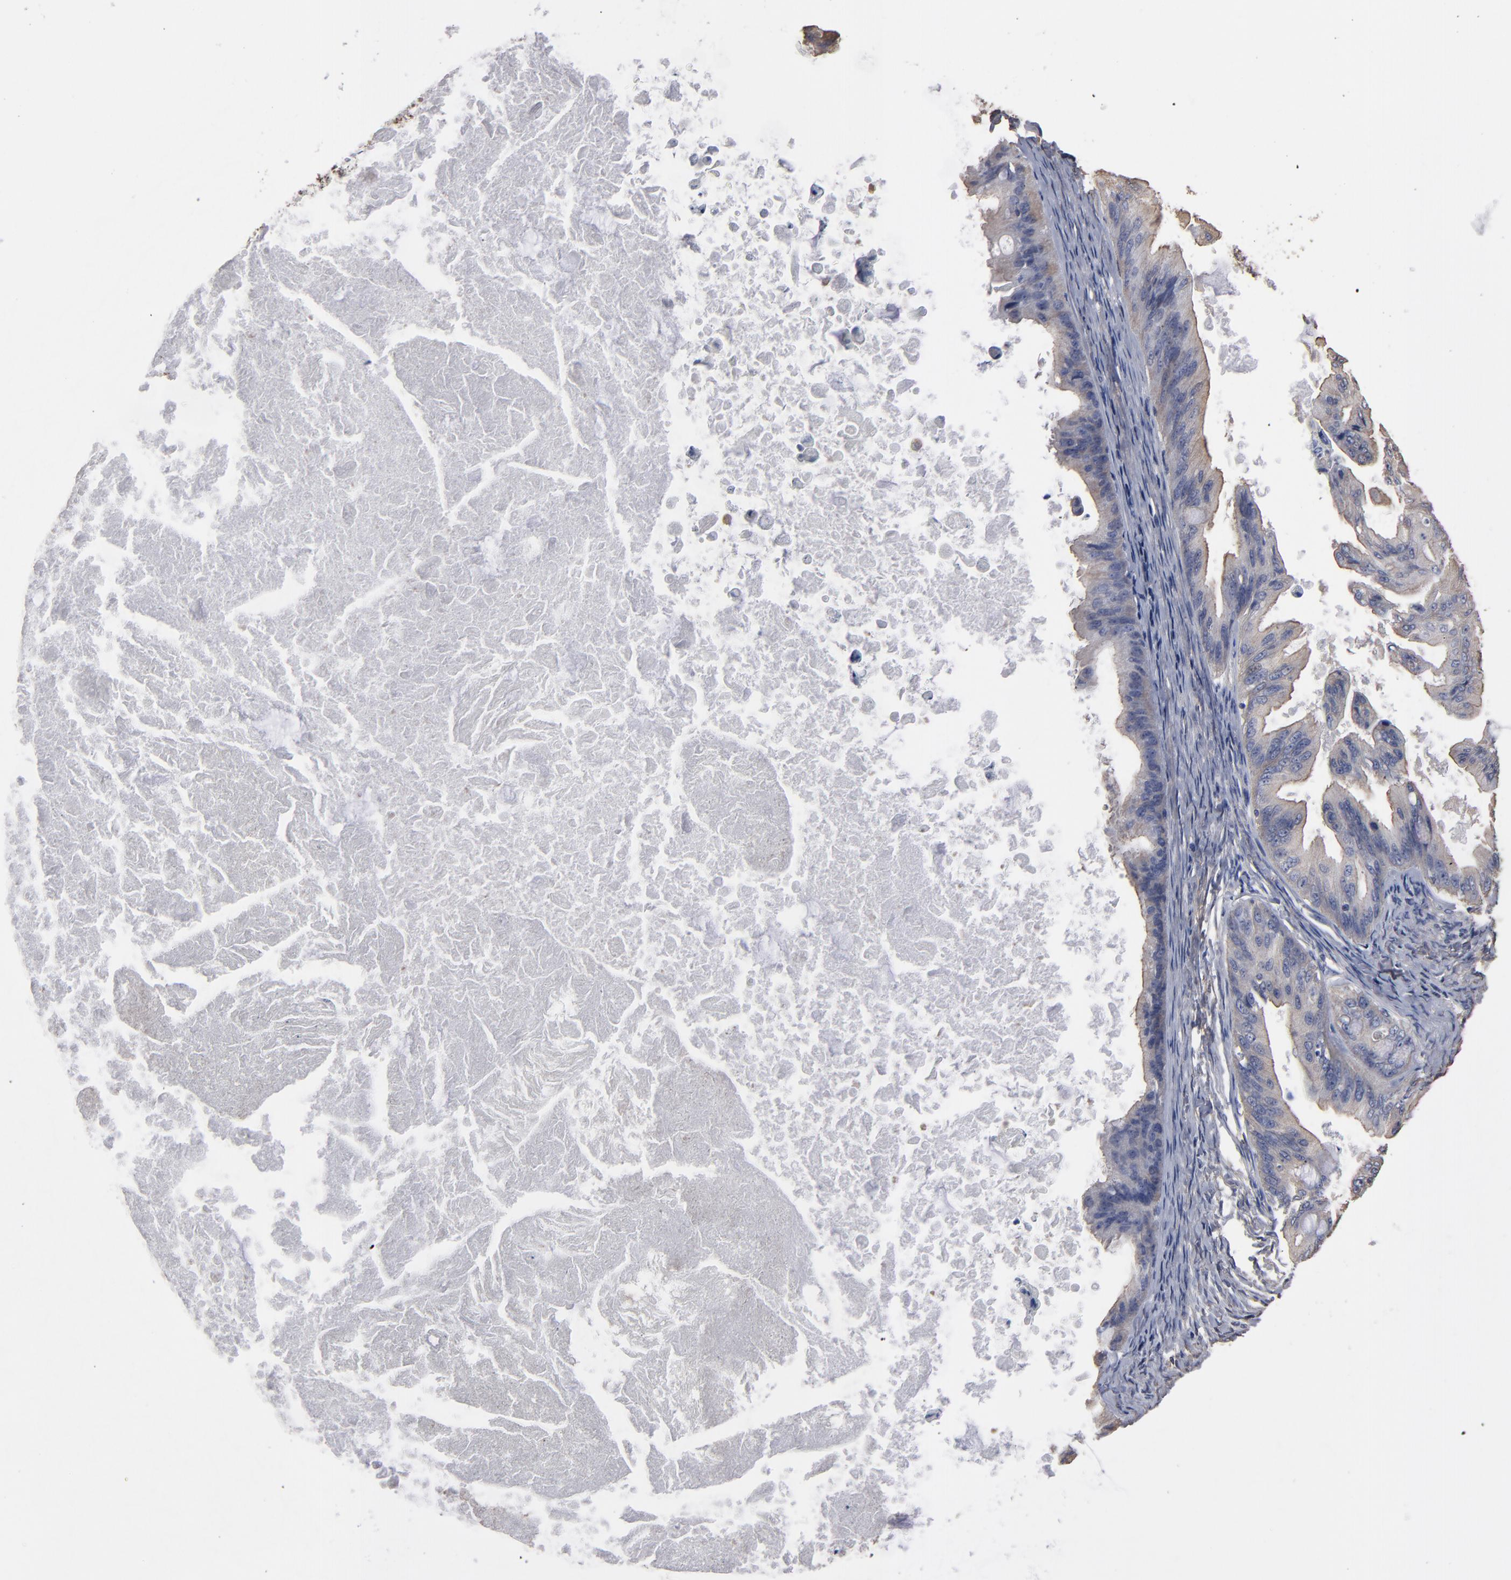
{"staining": {"intensity": "weak", "quantity": "25%-75%", "location": "cytoplasmic/membranous"}, "tissue": "ovarian cancer", "cell_type": "Tumor cells", "image_type": "cancer", "snomed": [{"axis": "morphology", "description": "Cystadenocarcinoma, mucinous, NOS"}, {"axis": "topography", "description": "Ovary"}], "caption": "Mucinous cystadenocarcinoma (ovarian) stained with a protein marker displays weak staining in tumor cells.", "gene": "DMD", "patient": {"sex": "female", "age": 37}}